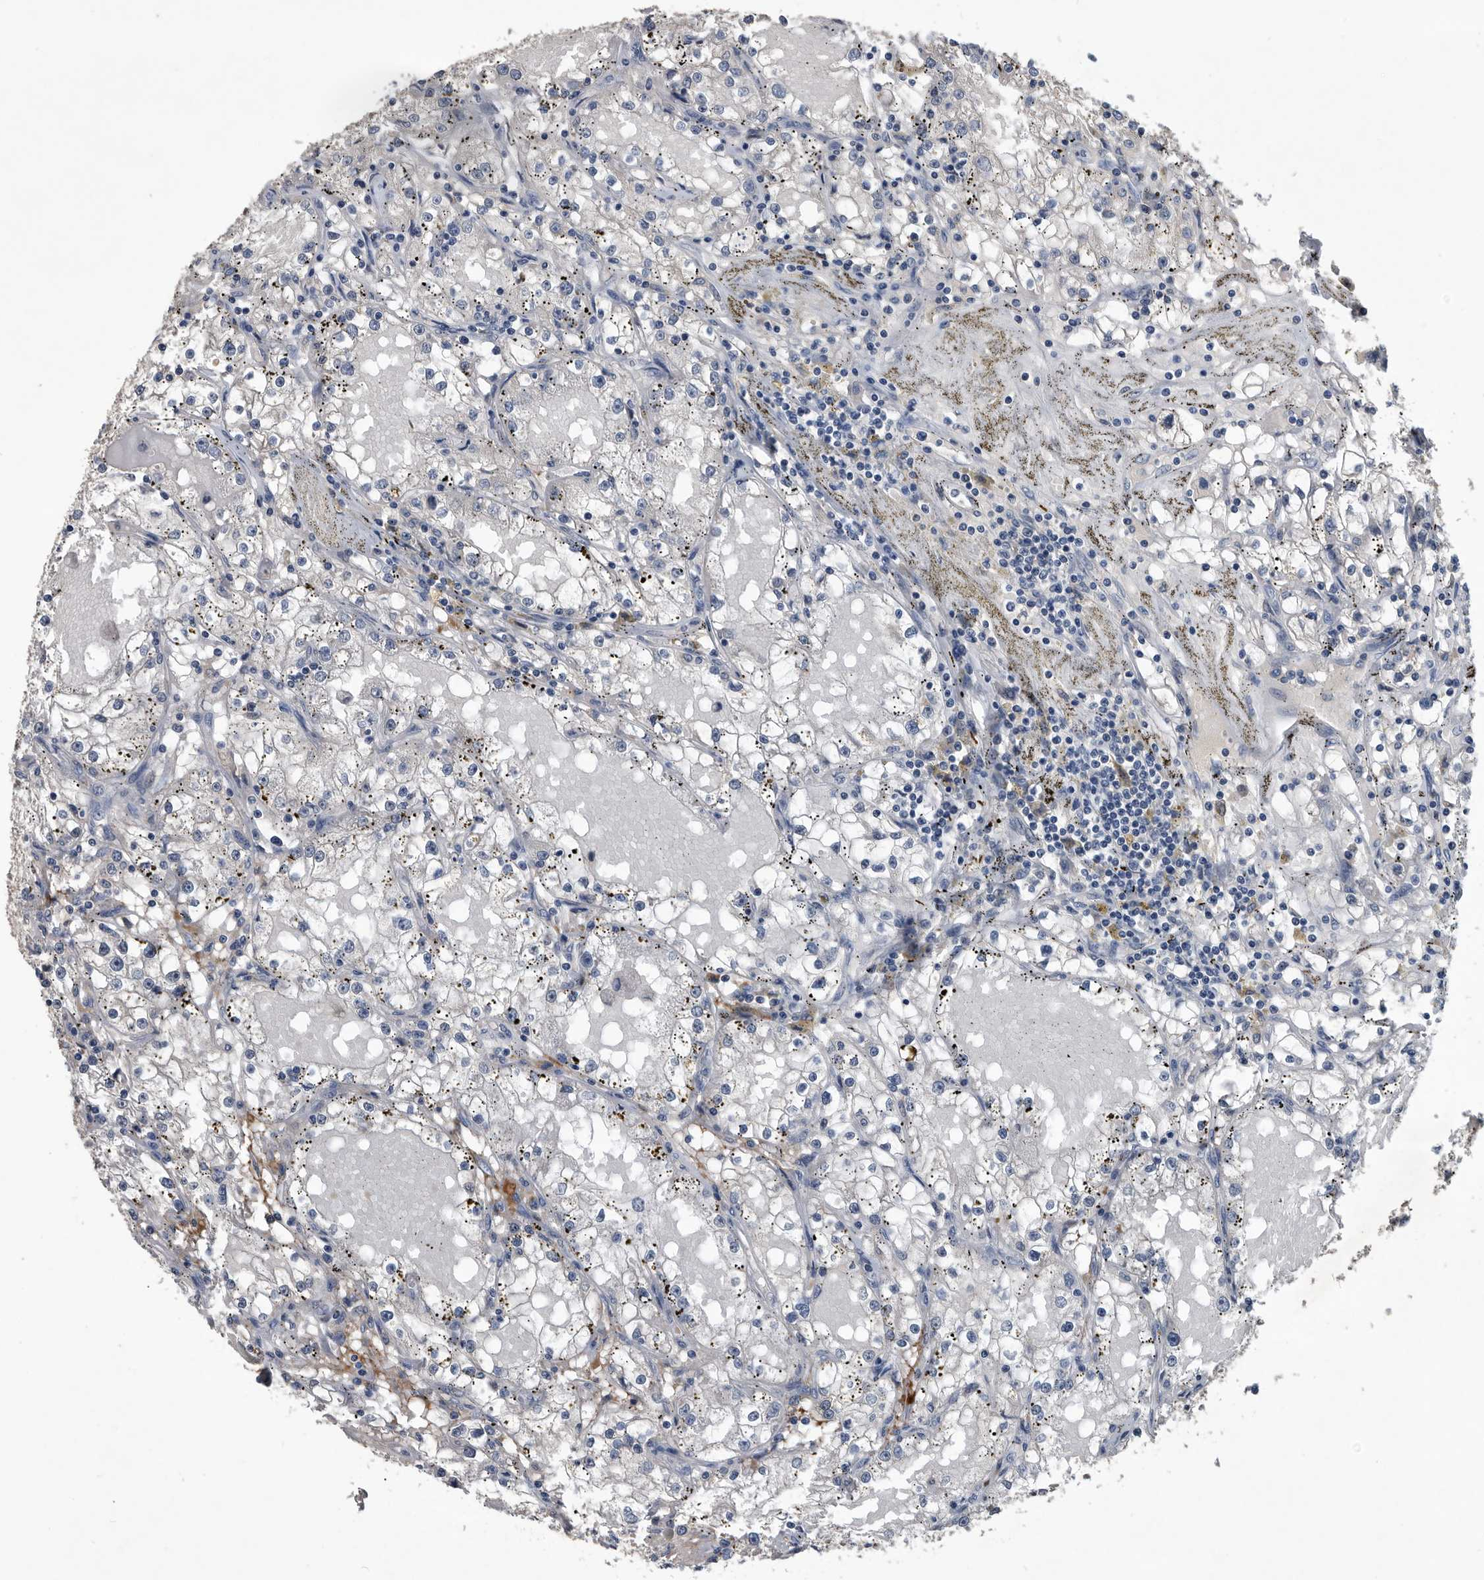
{"staining": {"intensity": "negative", "quantity": "none", "location": "none"}, "tissue": "renal cancer", "cell_type": "Tumor cells", "image_type": "cancer", "snomed": [{"axis": "morphology", "description": "Adenocarcinoma, NOS"}, {"axis": "topography", "description": "Kidney"}], "caption": "Protein analysis of renal cancer displays no significant expression in tumor cells.", "gene": "PDXK", "patient": {"sex": "male", "age": 56}}